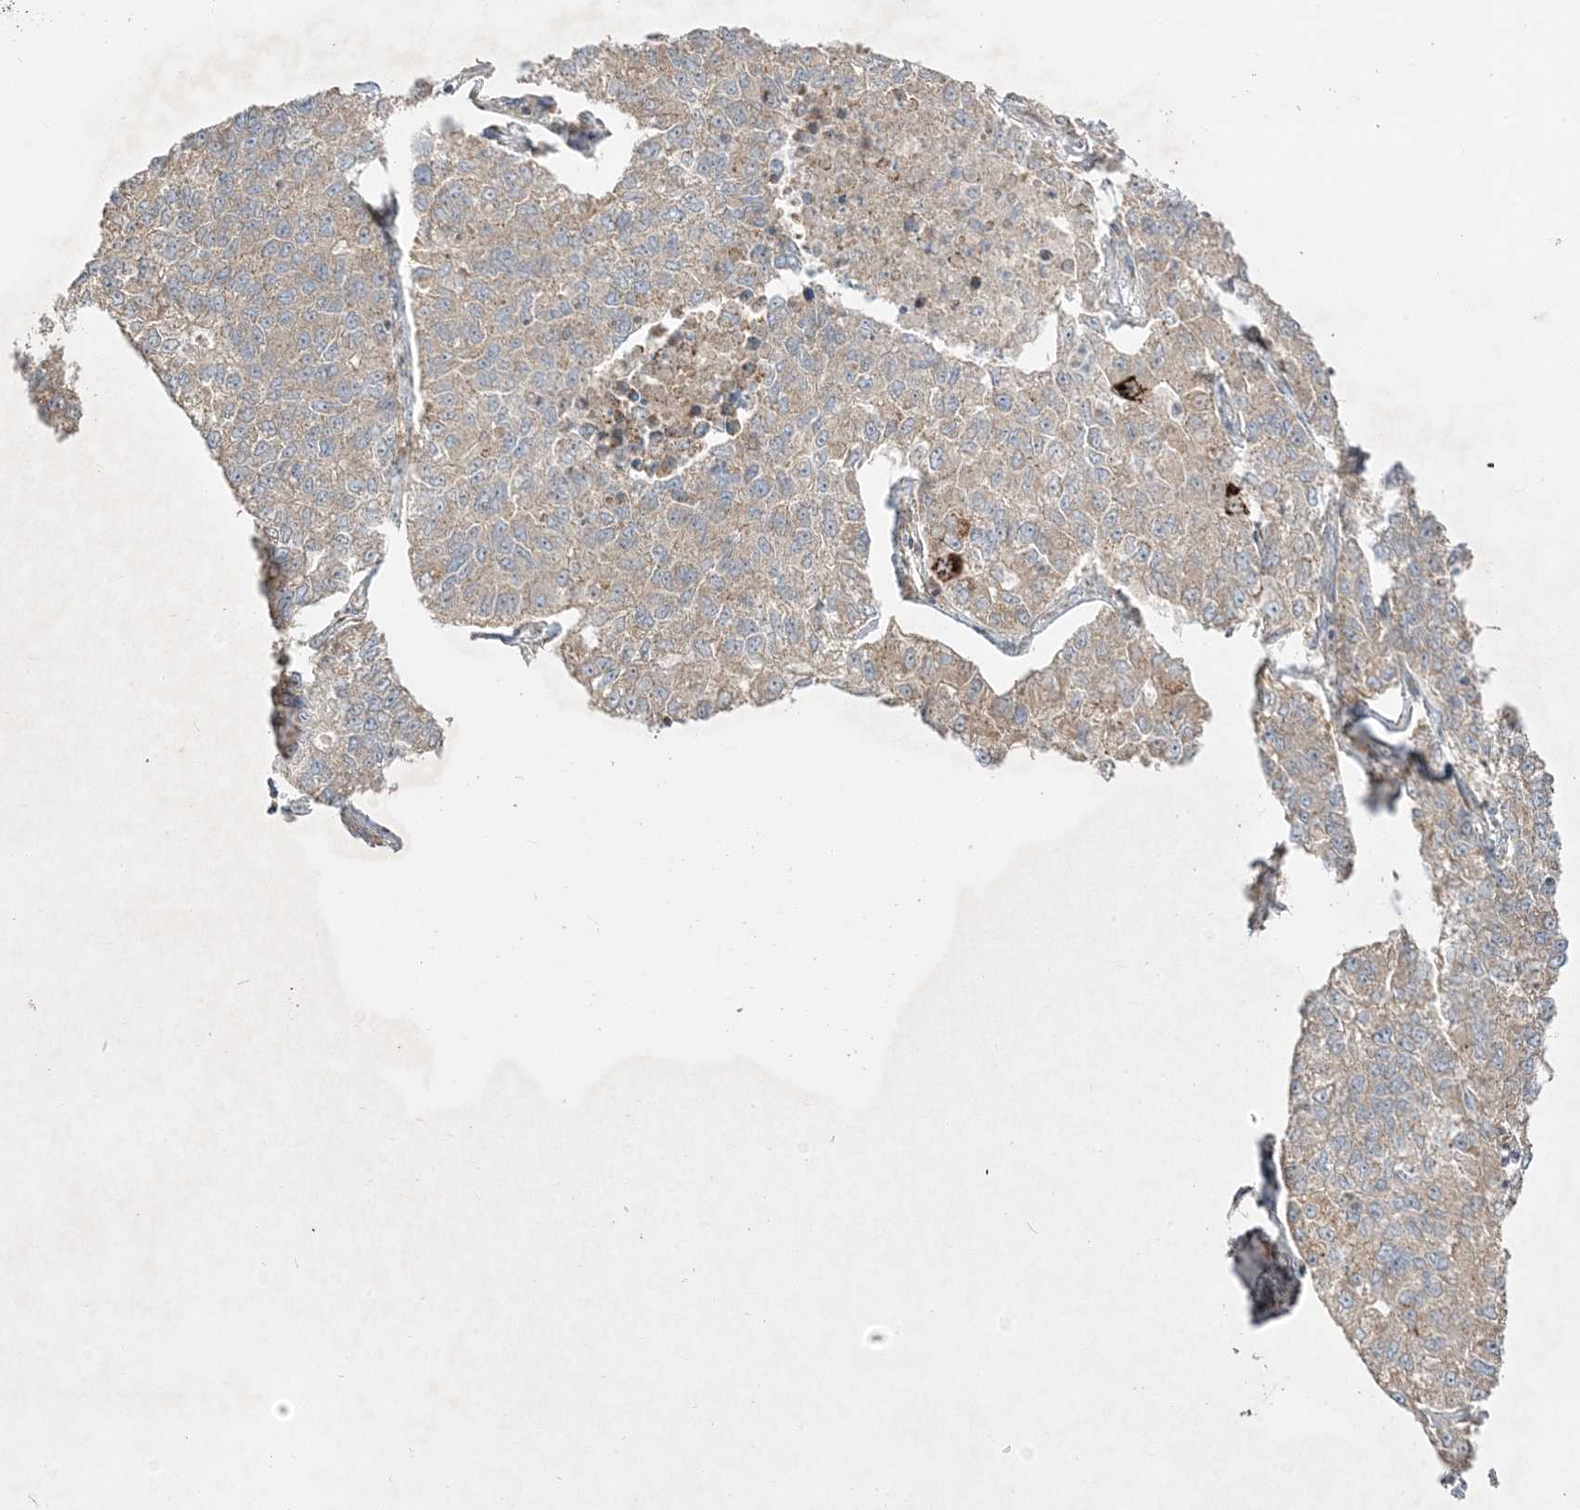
{"staining": {"intensity": "weak", "quantity": "<25%", "location": "cytoplasmic/membranous"}, "tissue": "lung cancer", "cell_type": "Tumor cells", "image_type": "cancer", "snomed": [{"axis": "morphology", "description": "Adenocarcinoma, NOS"}, {"axis": "topography", "description": "Lung"}], "caption": "DAB (3,3'-diaminobenzidine) immunohistochemical staining of human lung cancer (adenocarcinoma) exhibits no significant positivity in tumor cells.", "gene": "AARS2", "patient": {"sex": "male", "age": 49}}